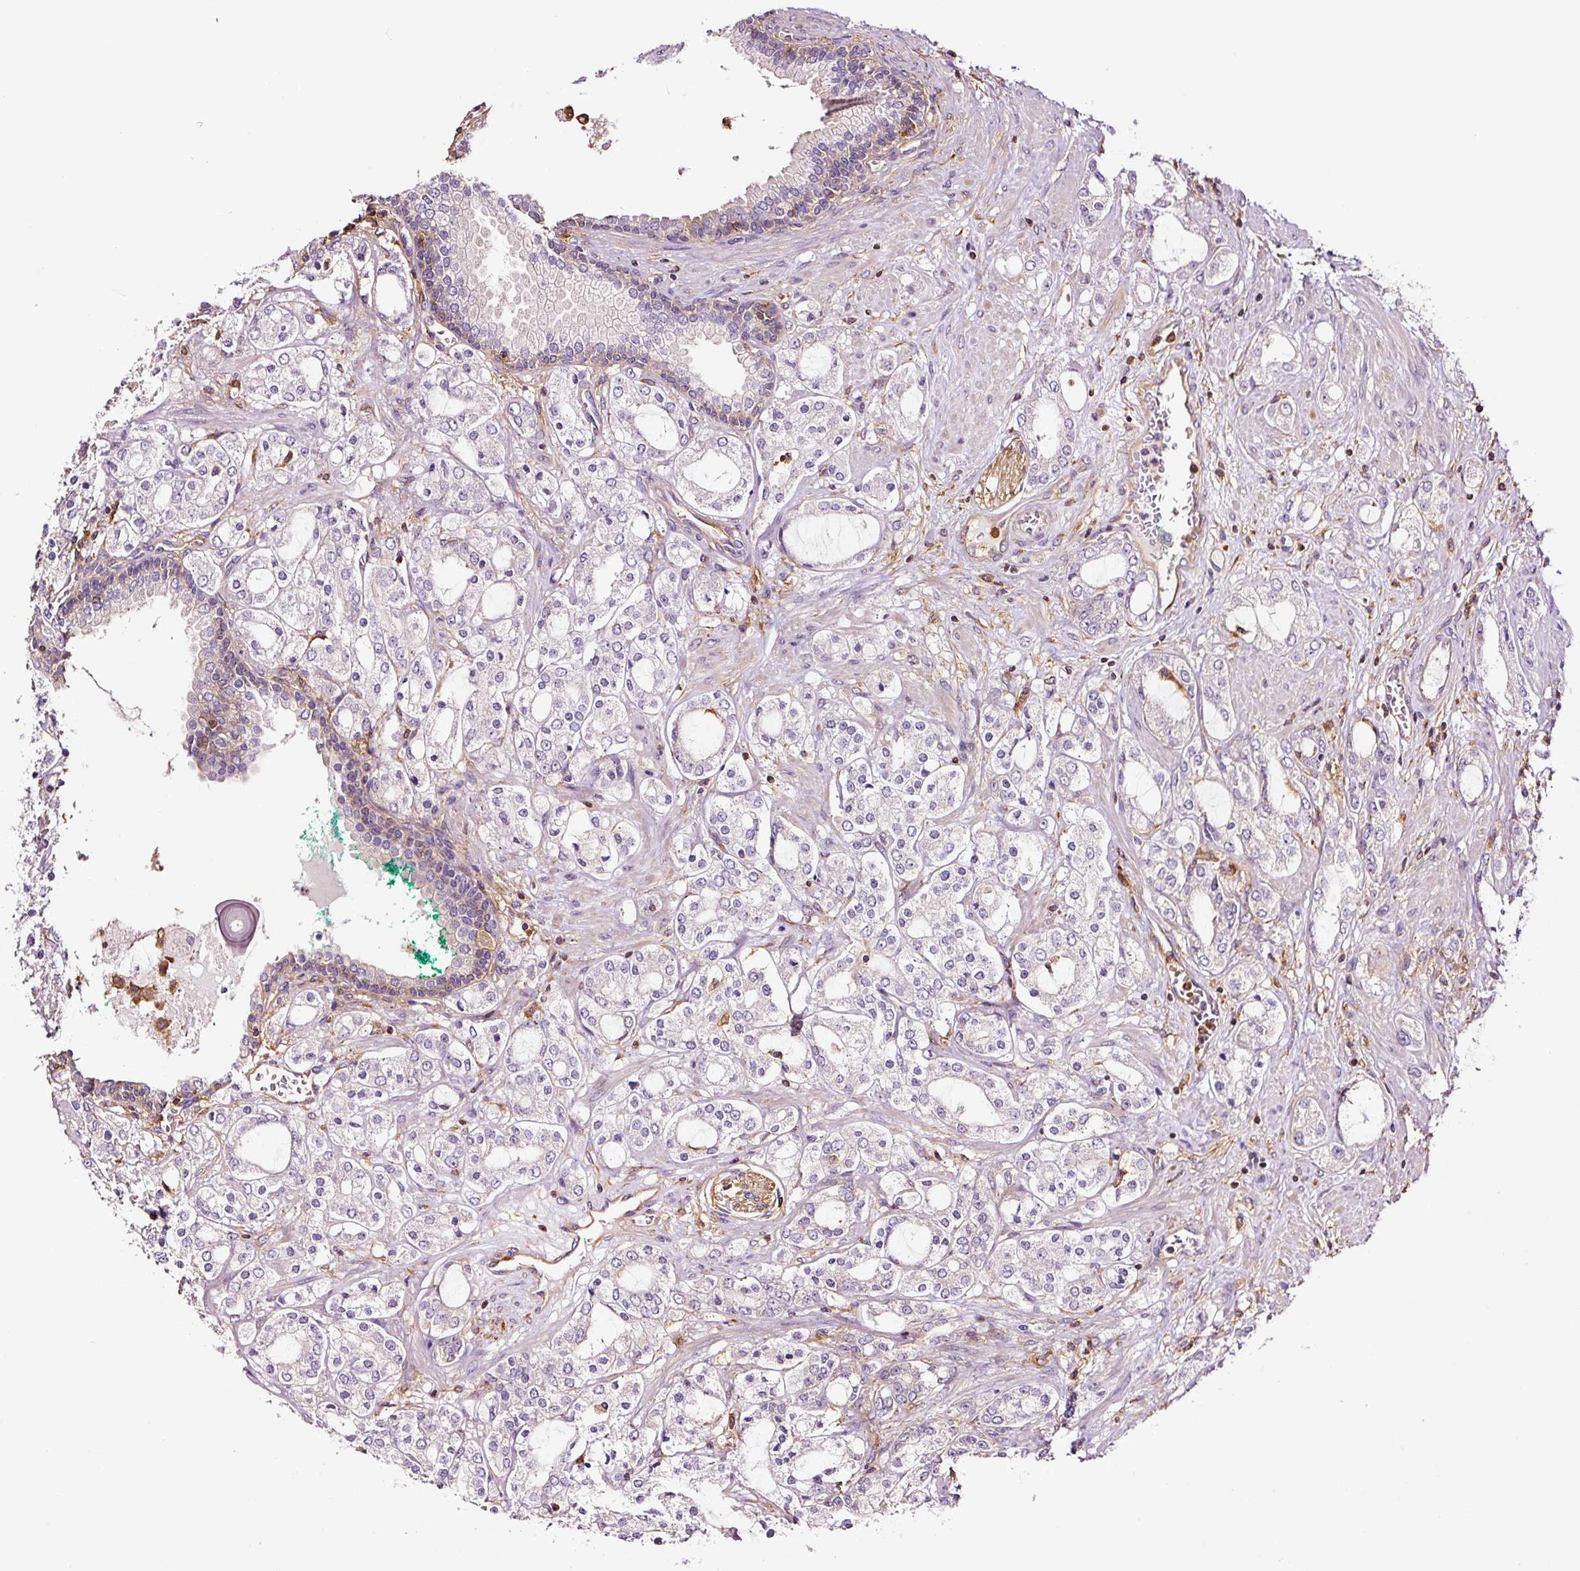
{"staining": {"intensity": "negative", "quantity": "none", "location": "none"}, "tissue": "prostate cancer", "cell_type": "Tumor cells", "image_type": "cancer", "snomed": [{"axis": "morphology", "description": "Adenocarcinoma, High grade"}, {"axis": "topography", "description": "Prostate"}], "caption": "A high-resolution histopathology image shows IHC staining of prostate cancer (adenocarcinoma (high-grade)), which demonstrates no significant positivity in tumor cells.", "gene": "METAP1", "patient": {"sex": "male", "age": 64}}